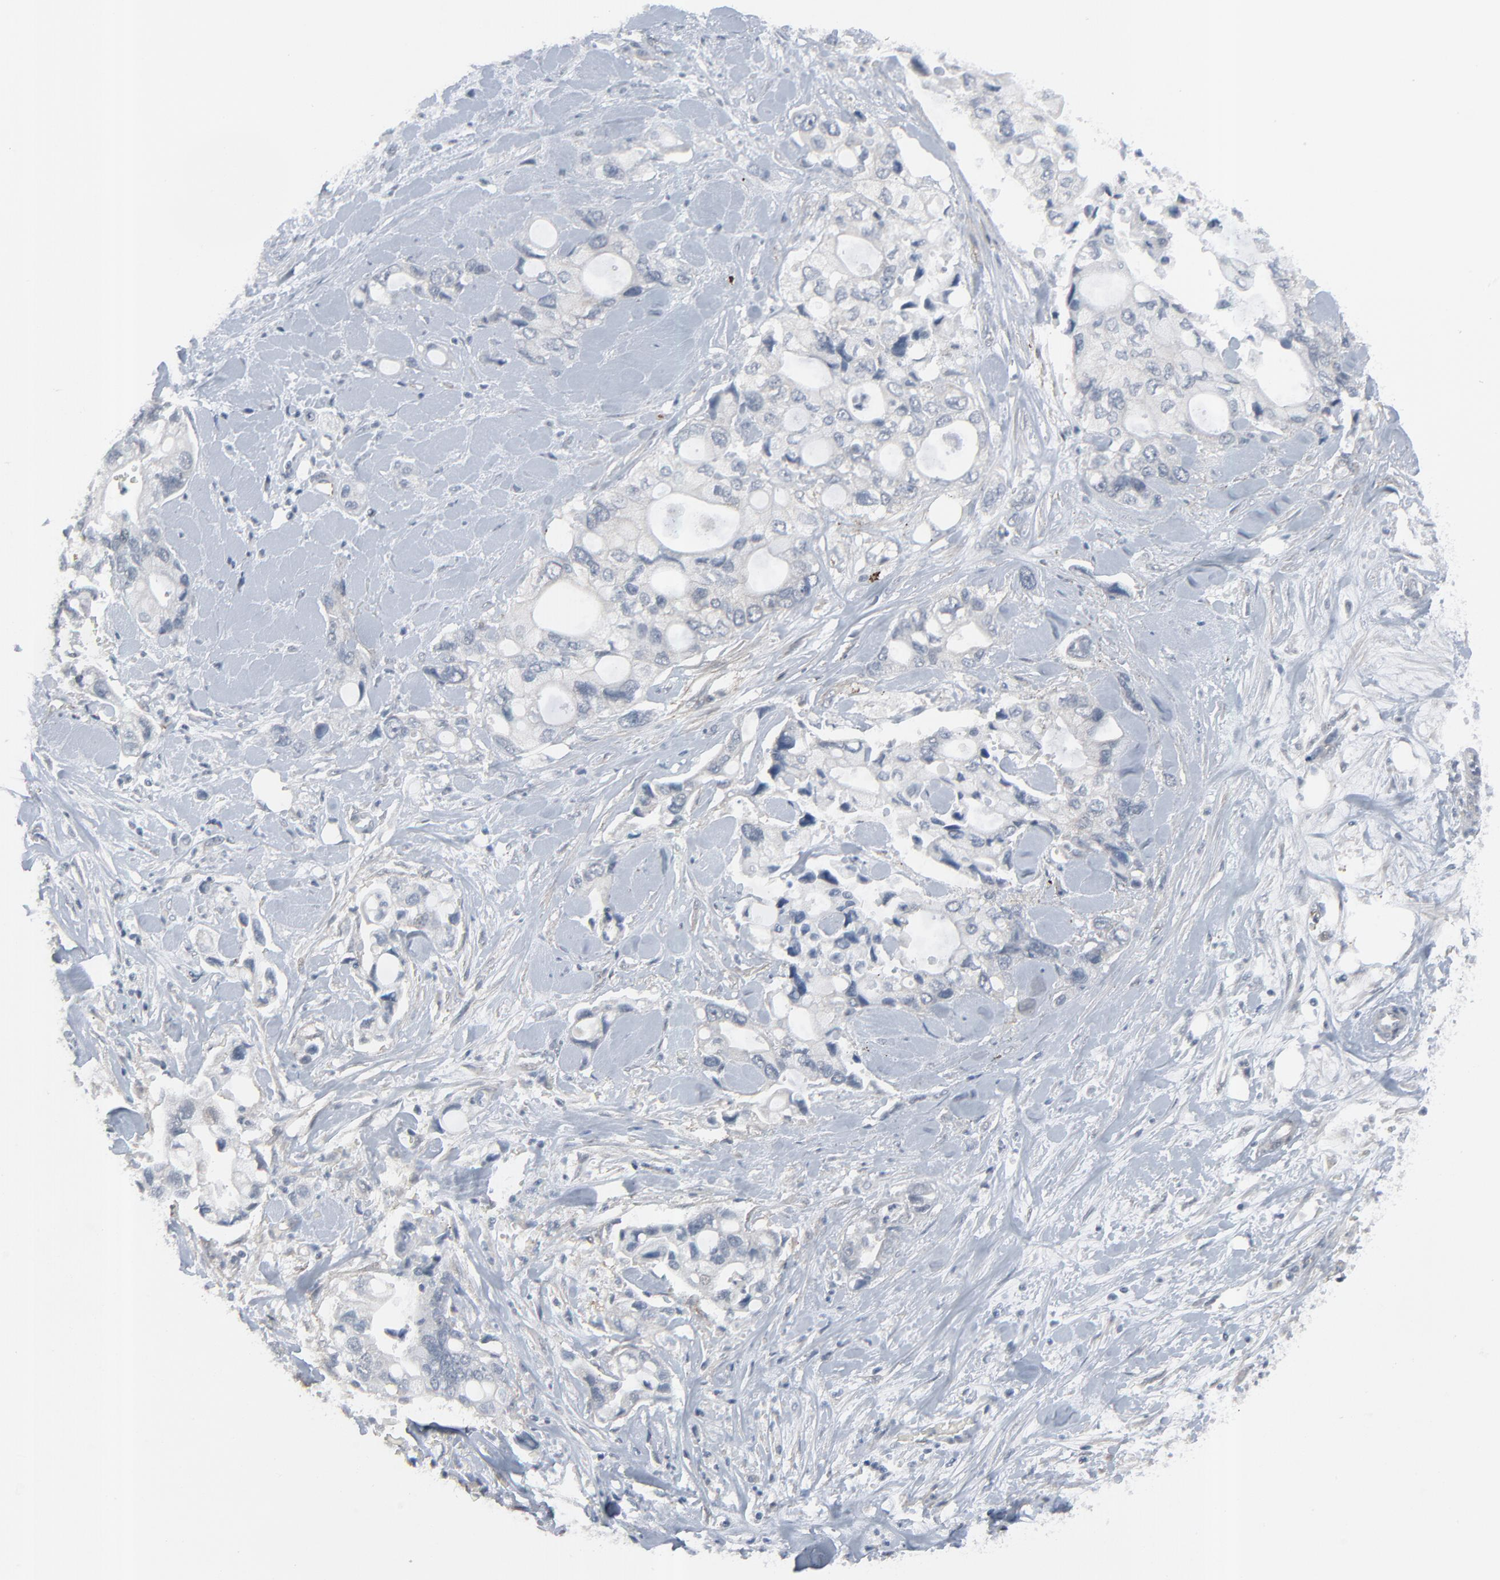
{"staining": {"intensity": "negative", "quantity": "none", "location": "none"}, "tissue": "pancreatic cancer", "cell_type": "Tumor cells", "image_type": "cancer", "snomed": [{"axis": "morphology", "description": "Adenocarcinoma, NOS"}, {"axis": "topography", "description": "Pancreas"}], "caption": "There is no significant expression in tumor cells of pancreatic adenocarcinoma.", "gene": "NEUROD1", "patient": {"sex": "male", "age": 70}}